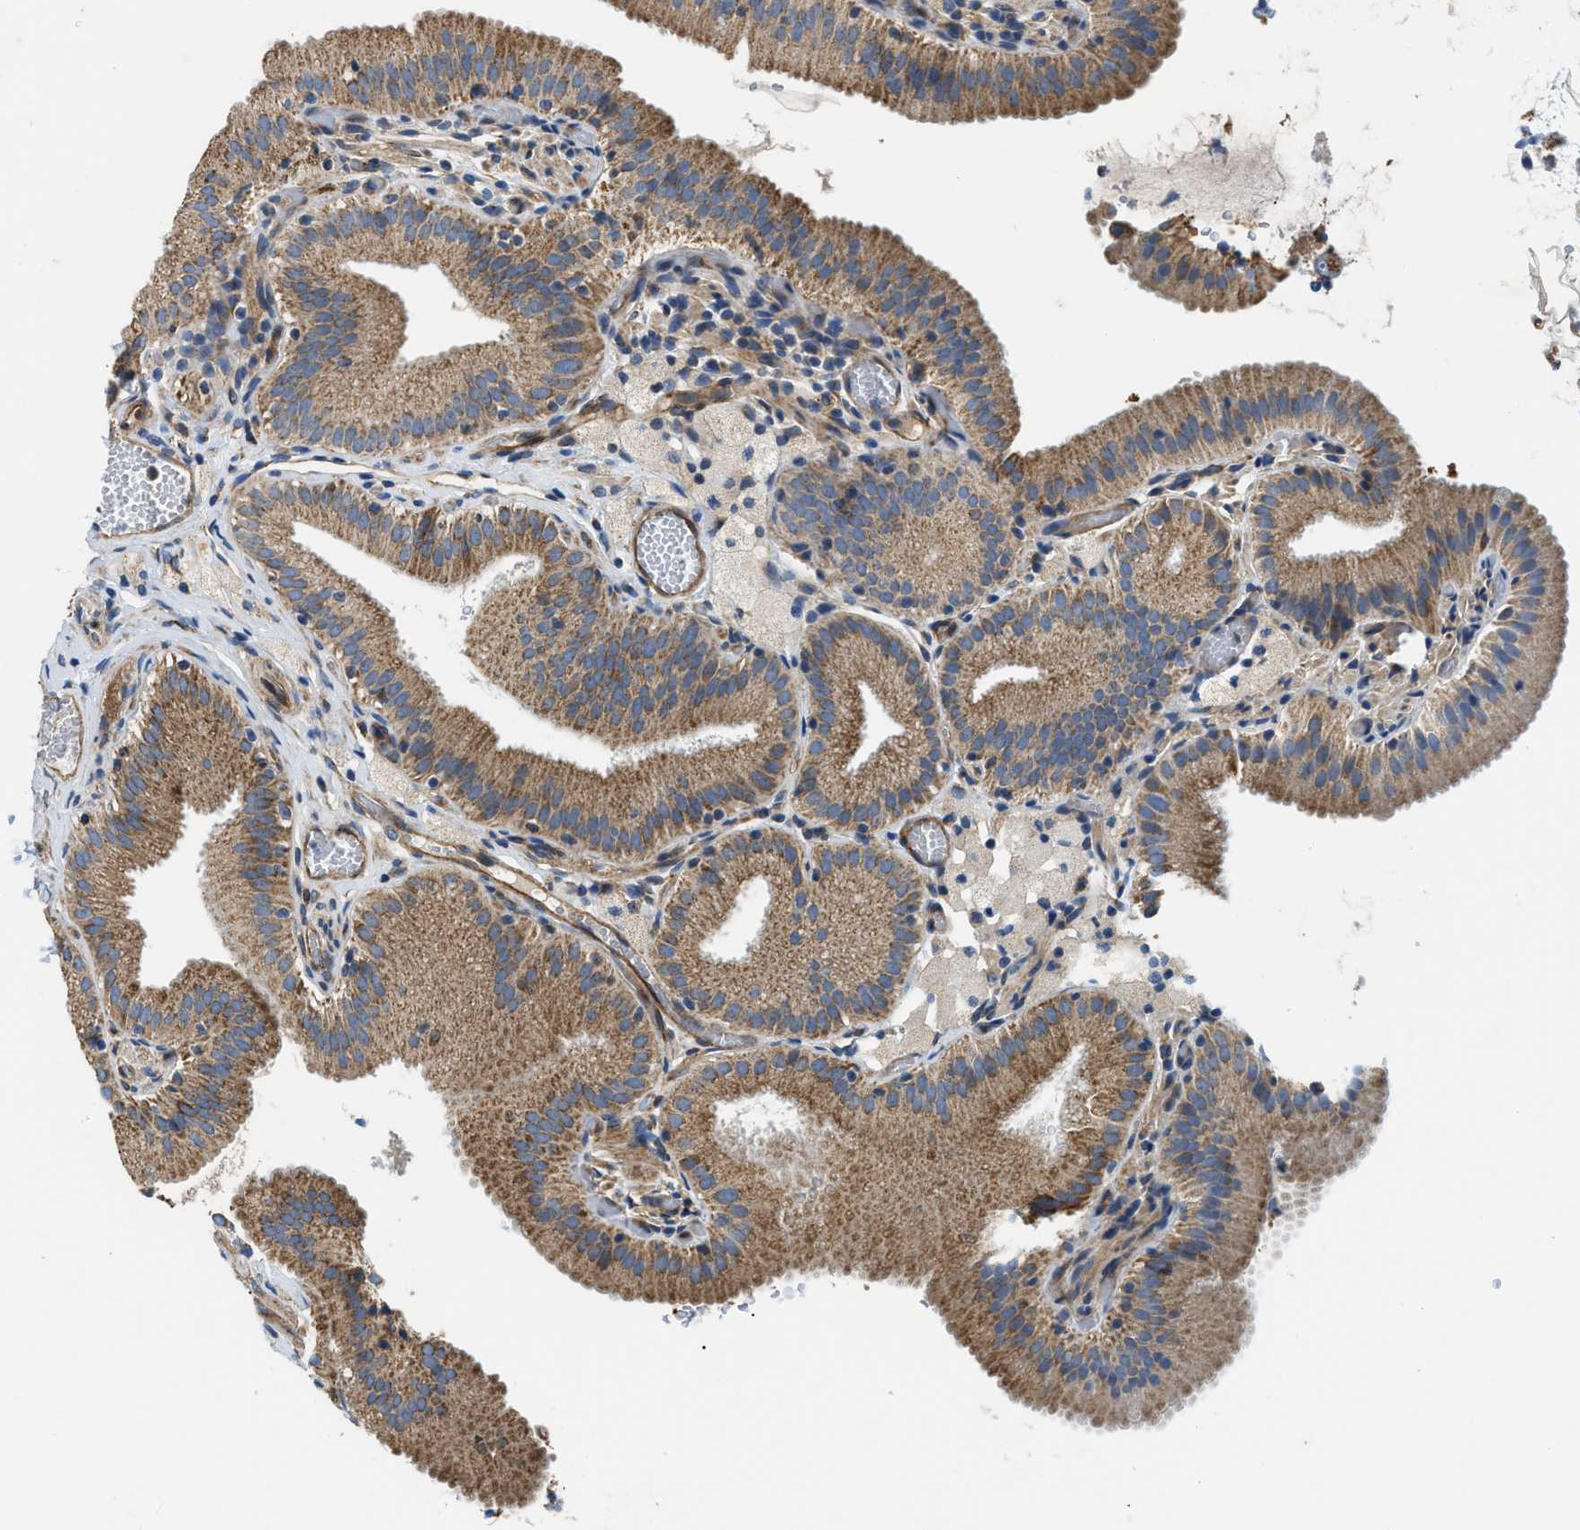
{"staining": {"intensity": "moderate", "quantity": ">75%", "location": "cytoplasmic/membranous"}, "tissue": "gallbladder", "cell_type": "Glandular cells", "image_type": "normal", "snomed": [{"axis": "morphology", "description": "Normal tissue, NOS"}, {"axis": "topography", "description": "Gallbladder"}], "caption": "This photomicrograph shows immunohistochemistry staining of benign human gallbladder, with medium moderate cytoplasmic/membranous staining in approximately >75% of glandular cells.", "gene": "STK33", "patient": {"sex": "male", "age": 54}}